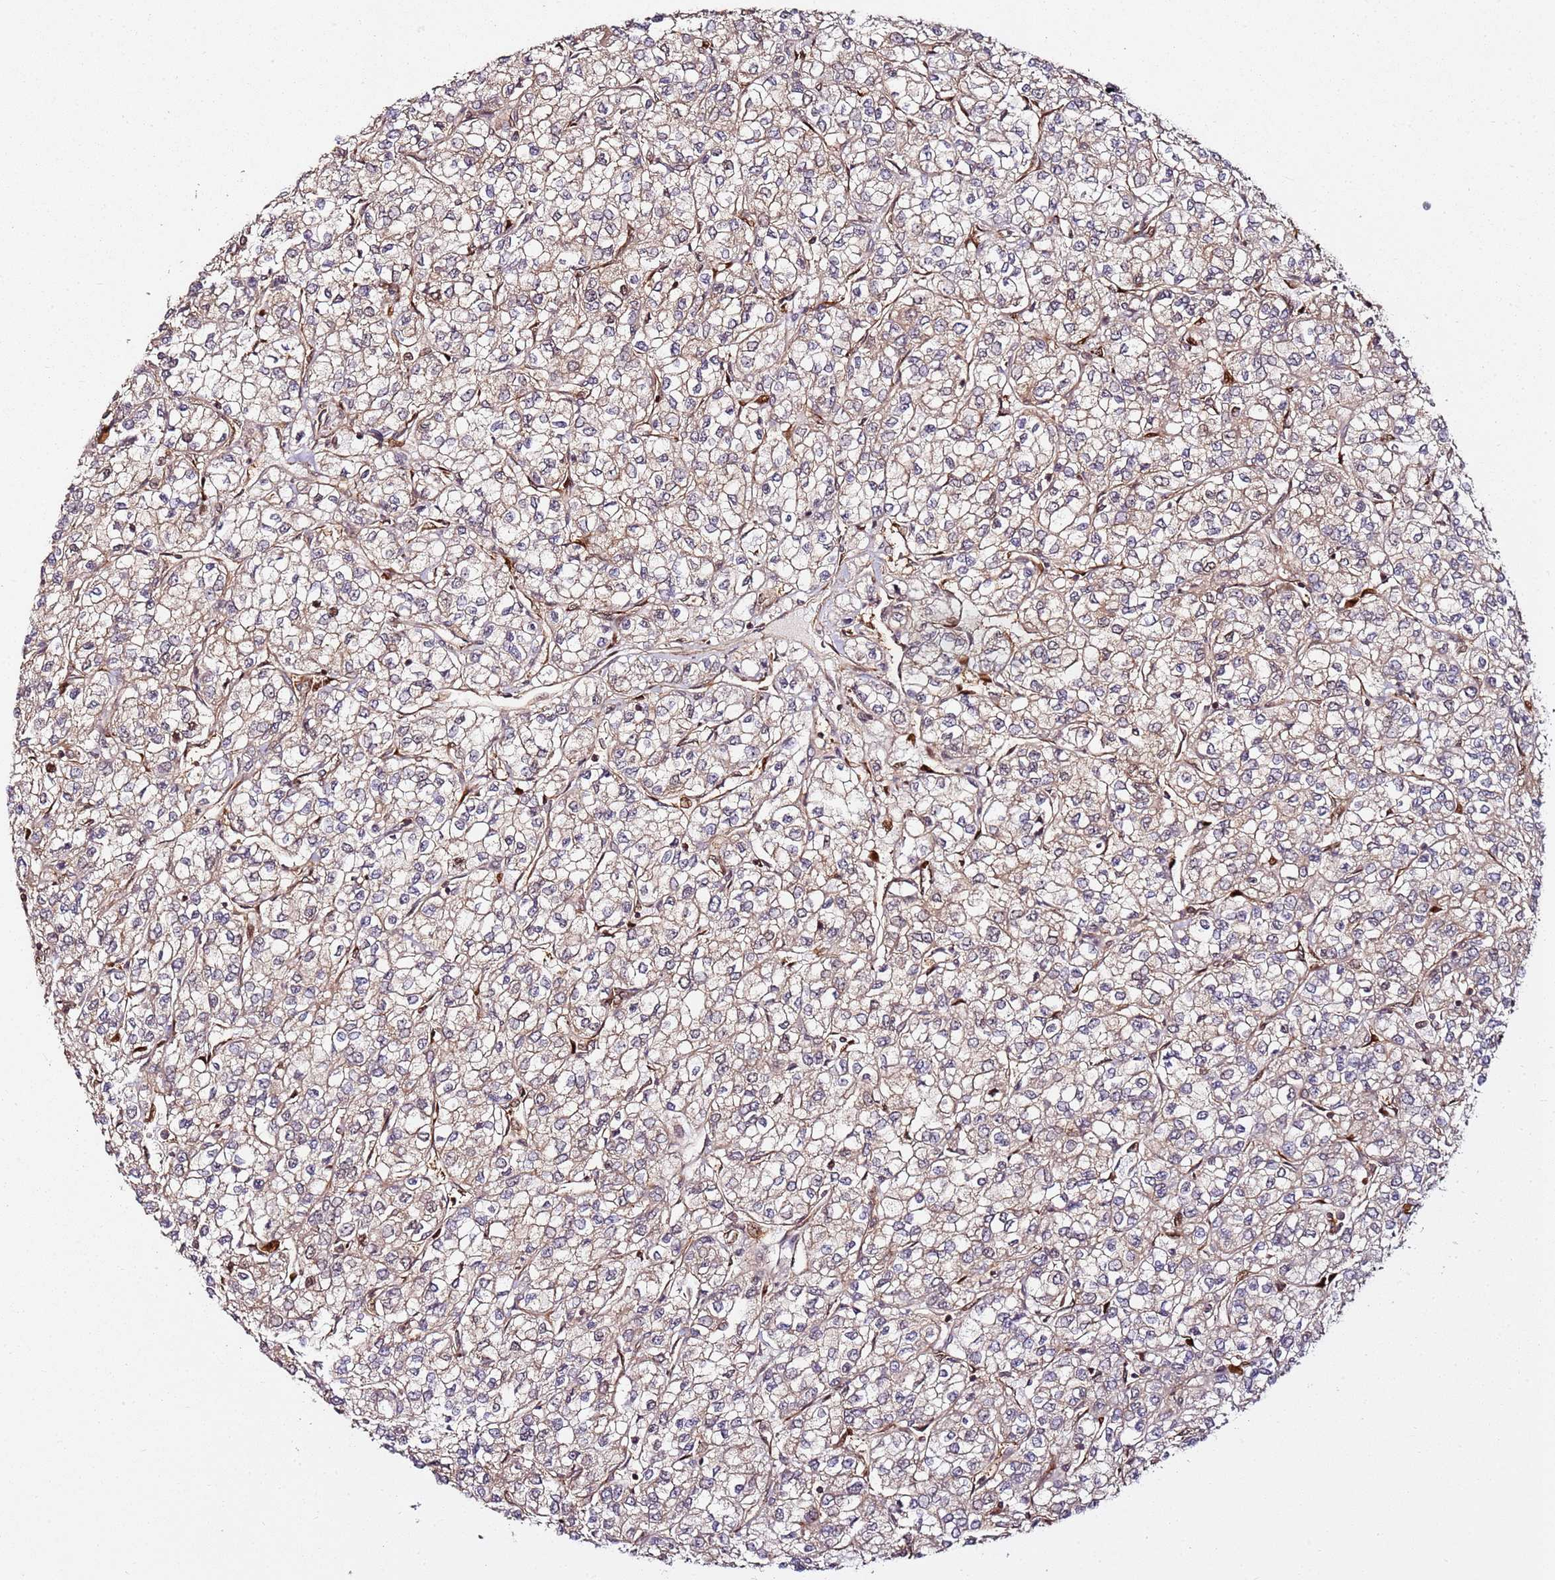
{"staining": {"intensity": "weak", "quantity": ">75%", "location": "cytoplasmic/membranous"}, "tissue": "renal cancer", "cell_type": "Tumor cells", "image_type": "cancer", "snomed": [{"axis": "morphology", "description": "Adenocarcinoma, NOS"}, {"axis": "topography", "description": "Kidney"}], "caption": "Tumor cells show low levels of weak cytoplasmic/membranous expression in about >75% of cells in human renal cancer.", "gene": "CCNYL1", "patient": {"sex": "male", "age": 80}}